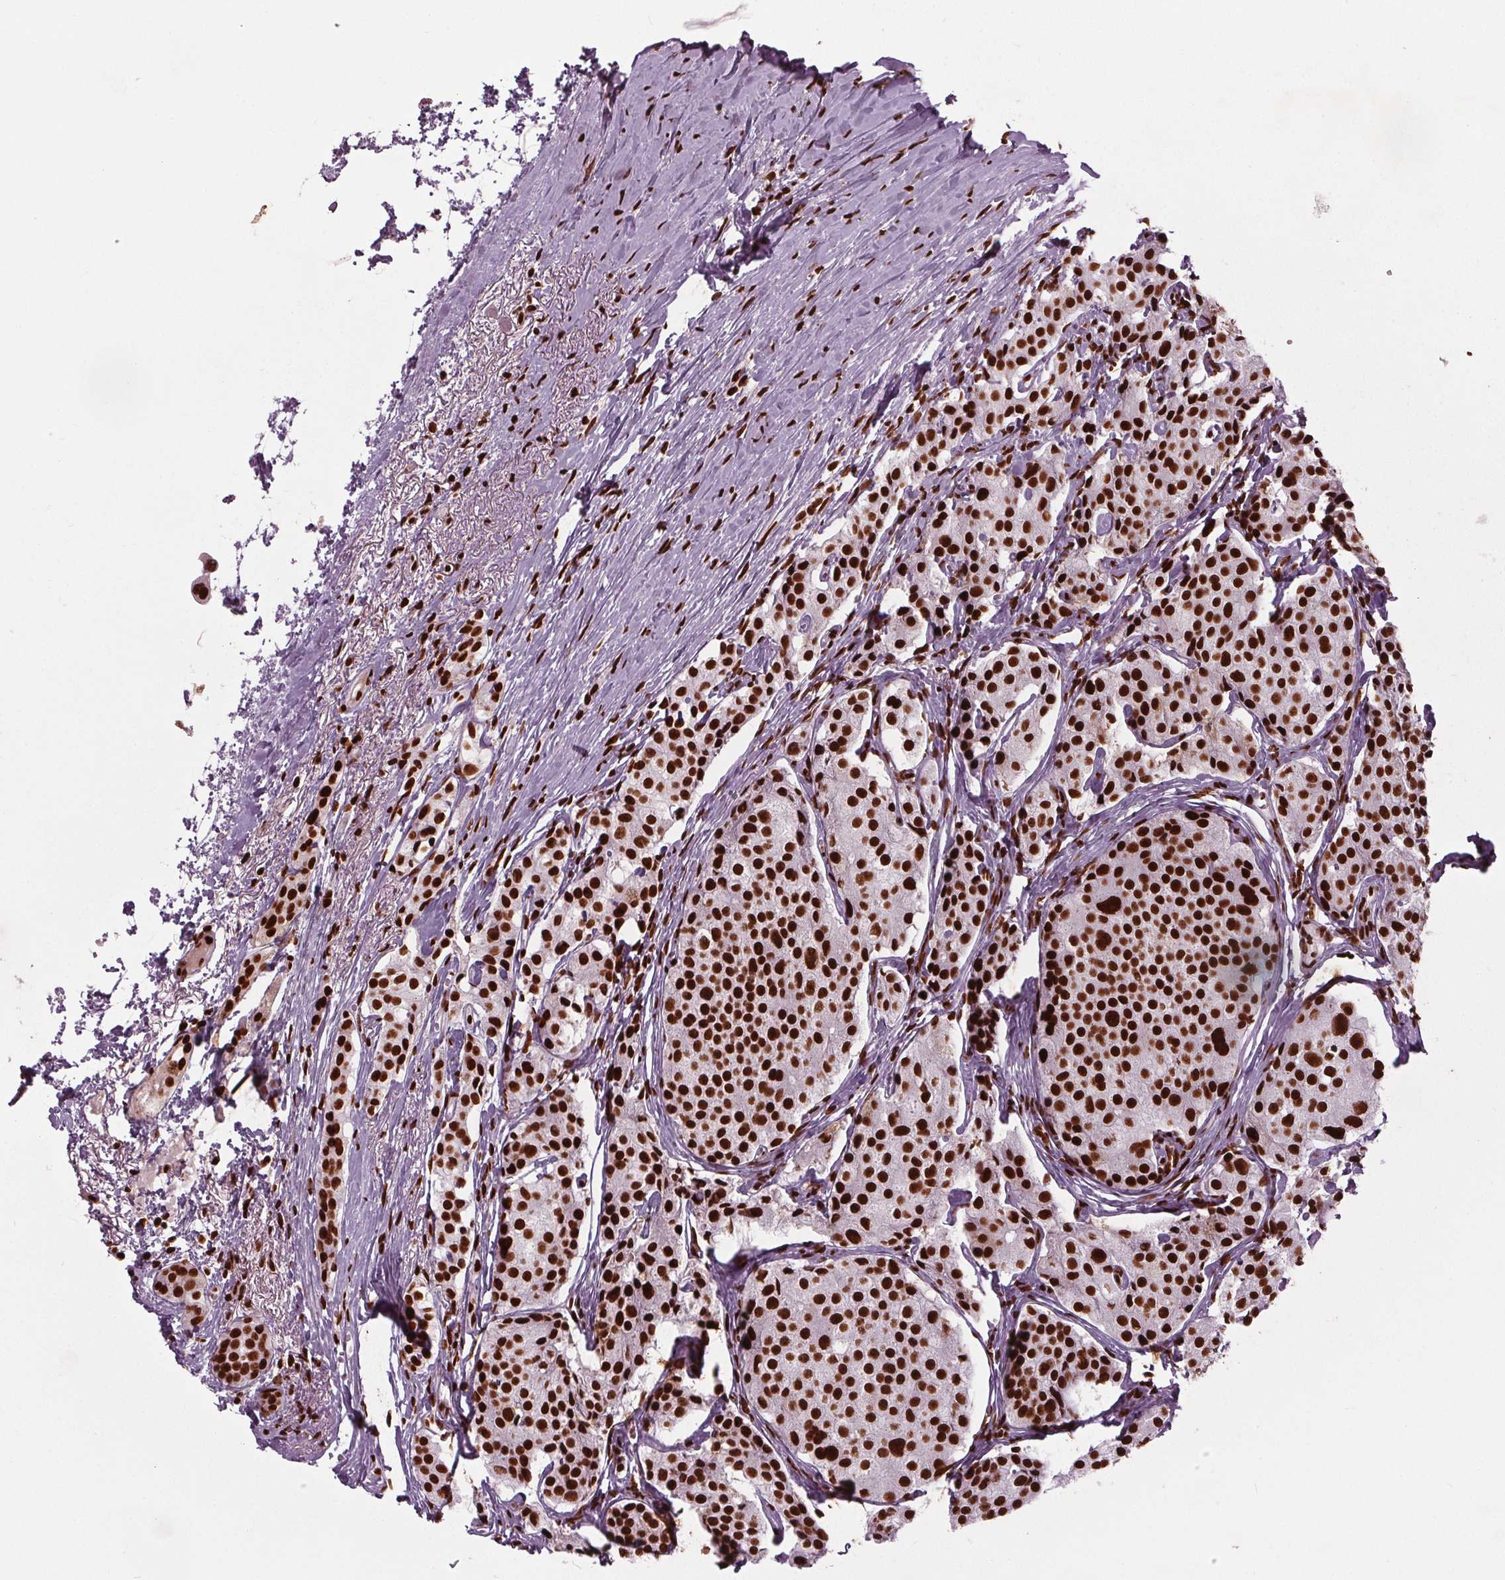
{"staining": {"intensity": "strong", "quantity": ">75%", "location": "nuclear"}, "tissue": "carcinoid", "cell_type": "Tumor cells", "image_type": "cancer", "snomed": [{"axis": "morphology", "description": "Carcinoid, malignant, NOS"}, {"axis": "topography", "description": "Small intestine"}], "caption": "The photomicrograph displays a brown stain indicating the presence of a protein in the nuclear of tumor cells in carcinoid.", "gene": "BRD4", "patient": {"sex": "female", "age": 65}}